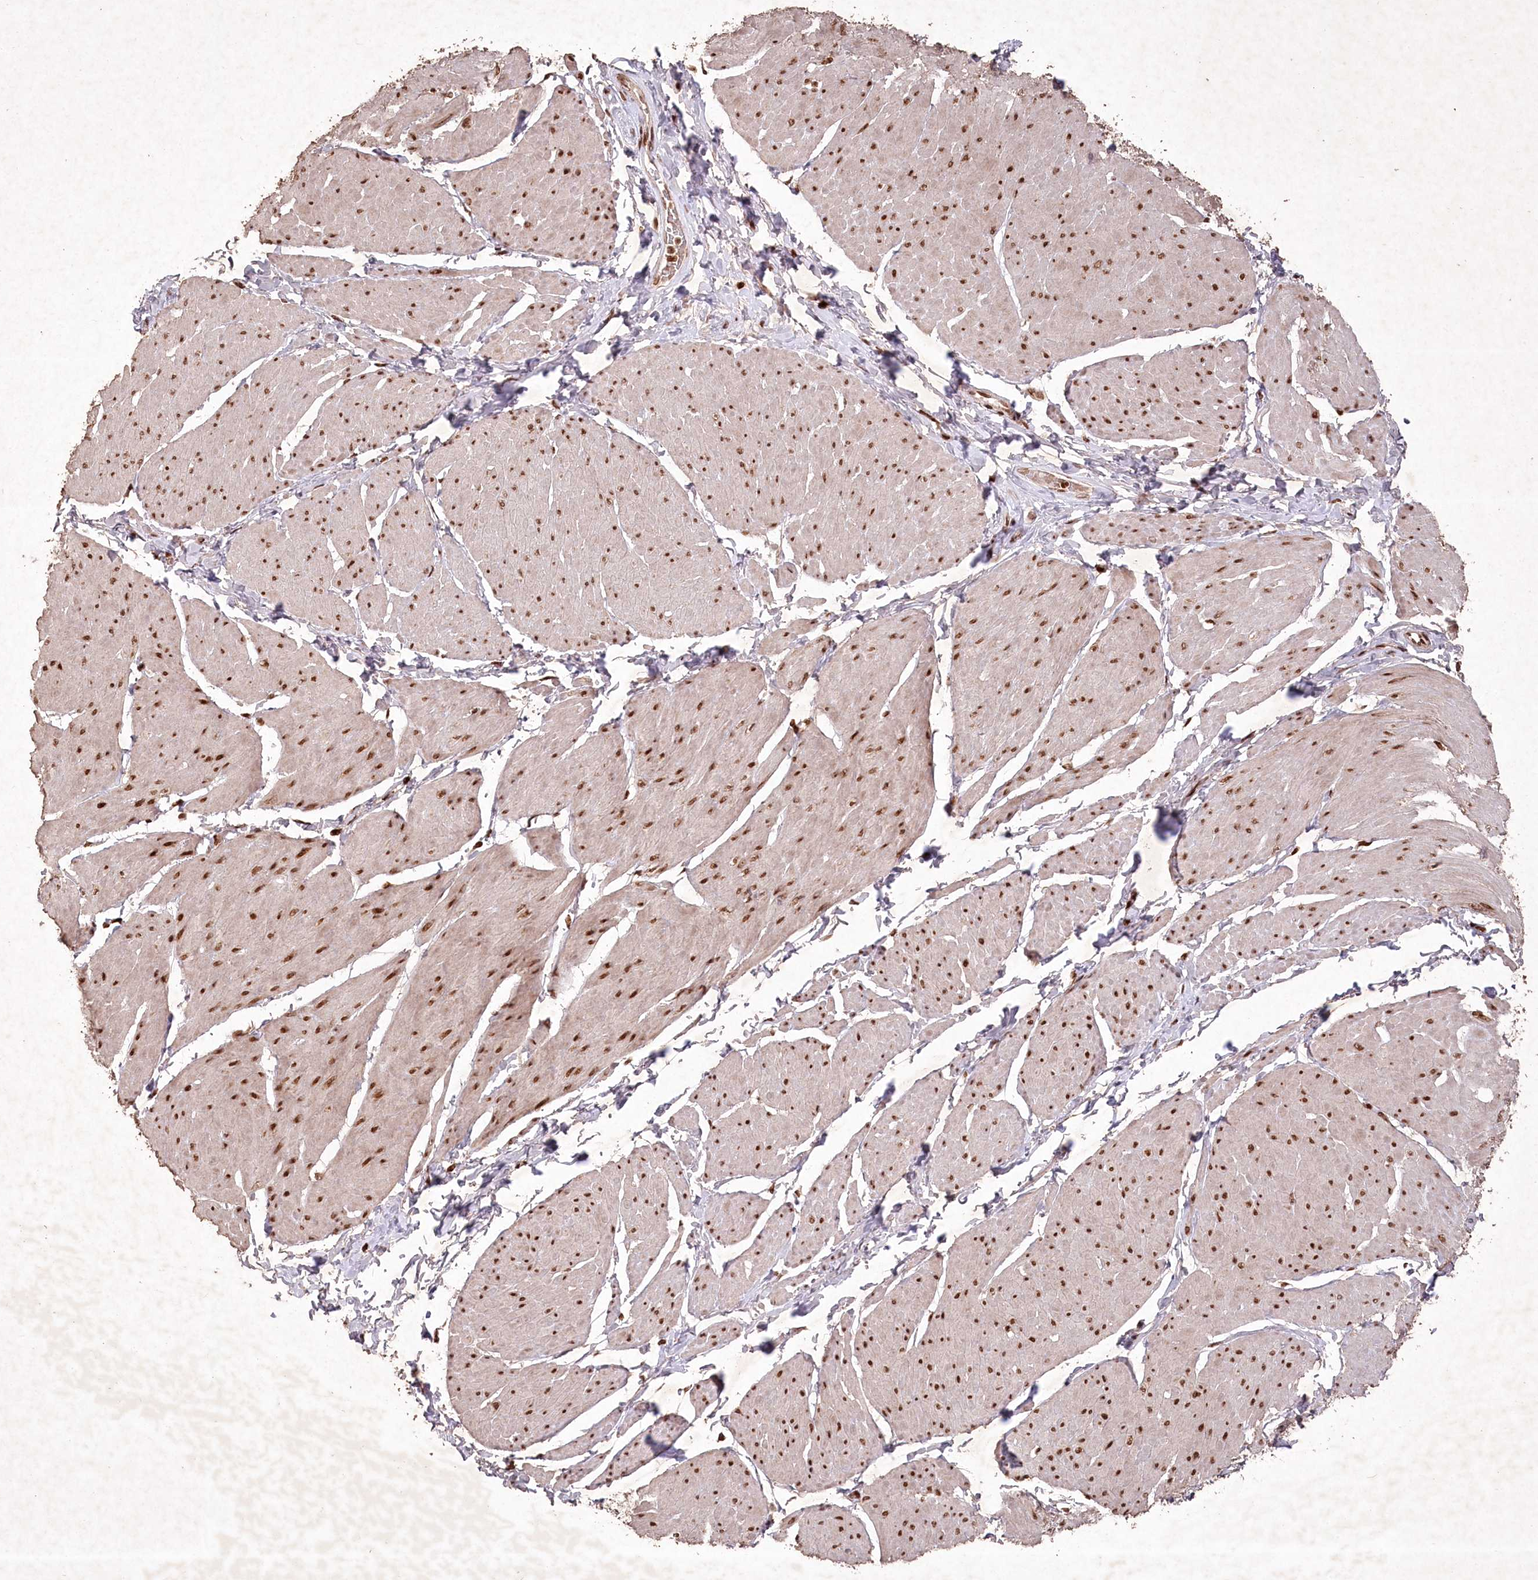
{"staining": {"intensity": "moderate", "quantity": ">75%", "location": "nuclear"}, "tissue": "smooth muscle", "cell_type": "Smooth muscle cells", "image_type": "normal", "snomed": [{"axis": "morphology", "description": "Urothelial carcinoma, High grade"}, {"axis": "topography", "description": "Urinary bladder"}], "caption": "Immunohistochemical staining of normal smooth muscle demonstrates medium levels of moderate nuclear expression in approximately >75% of smooth muscle cells. (DAB (3,3'-diaminobenzidine) IHC with brightfield microscopy, high magnification).", "gene": "CCSER2", "patient": {"sex": "male", "age": 46}}